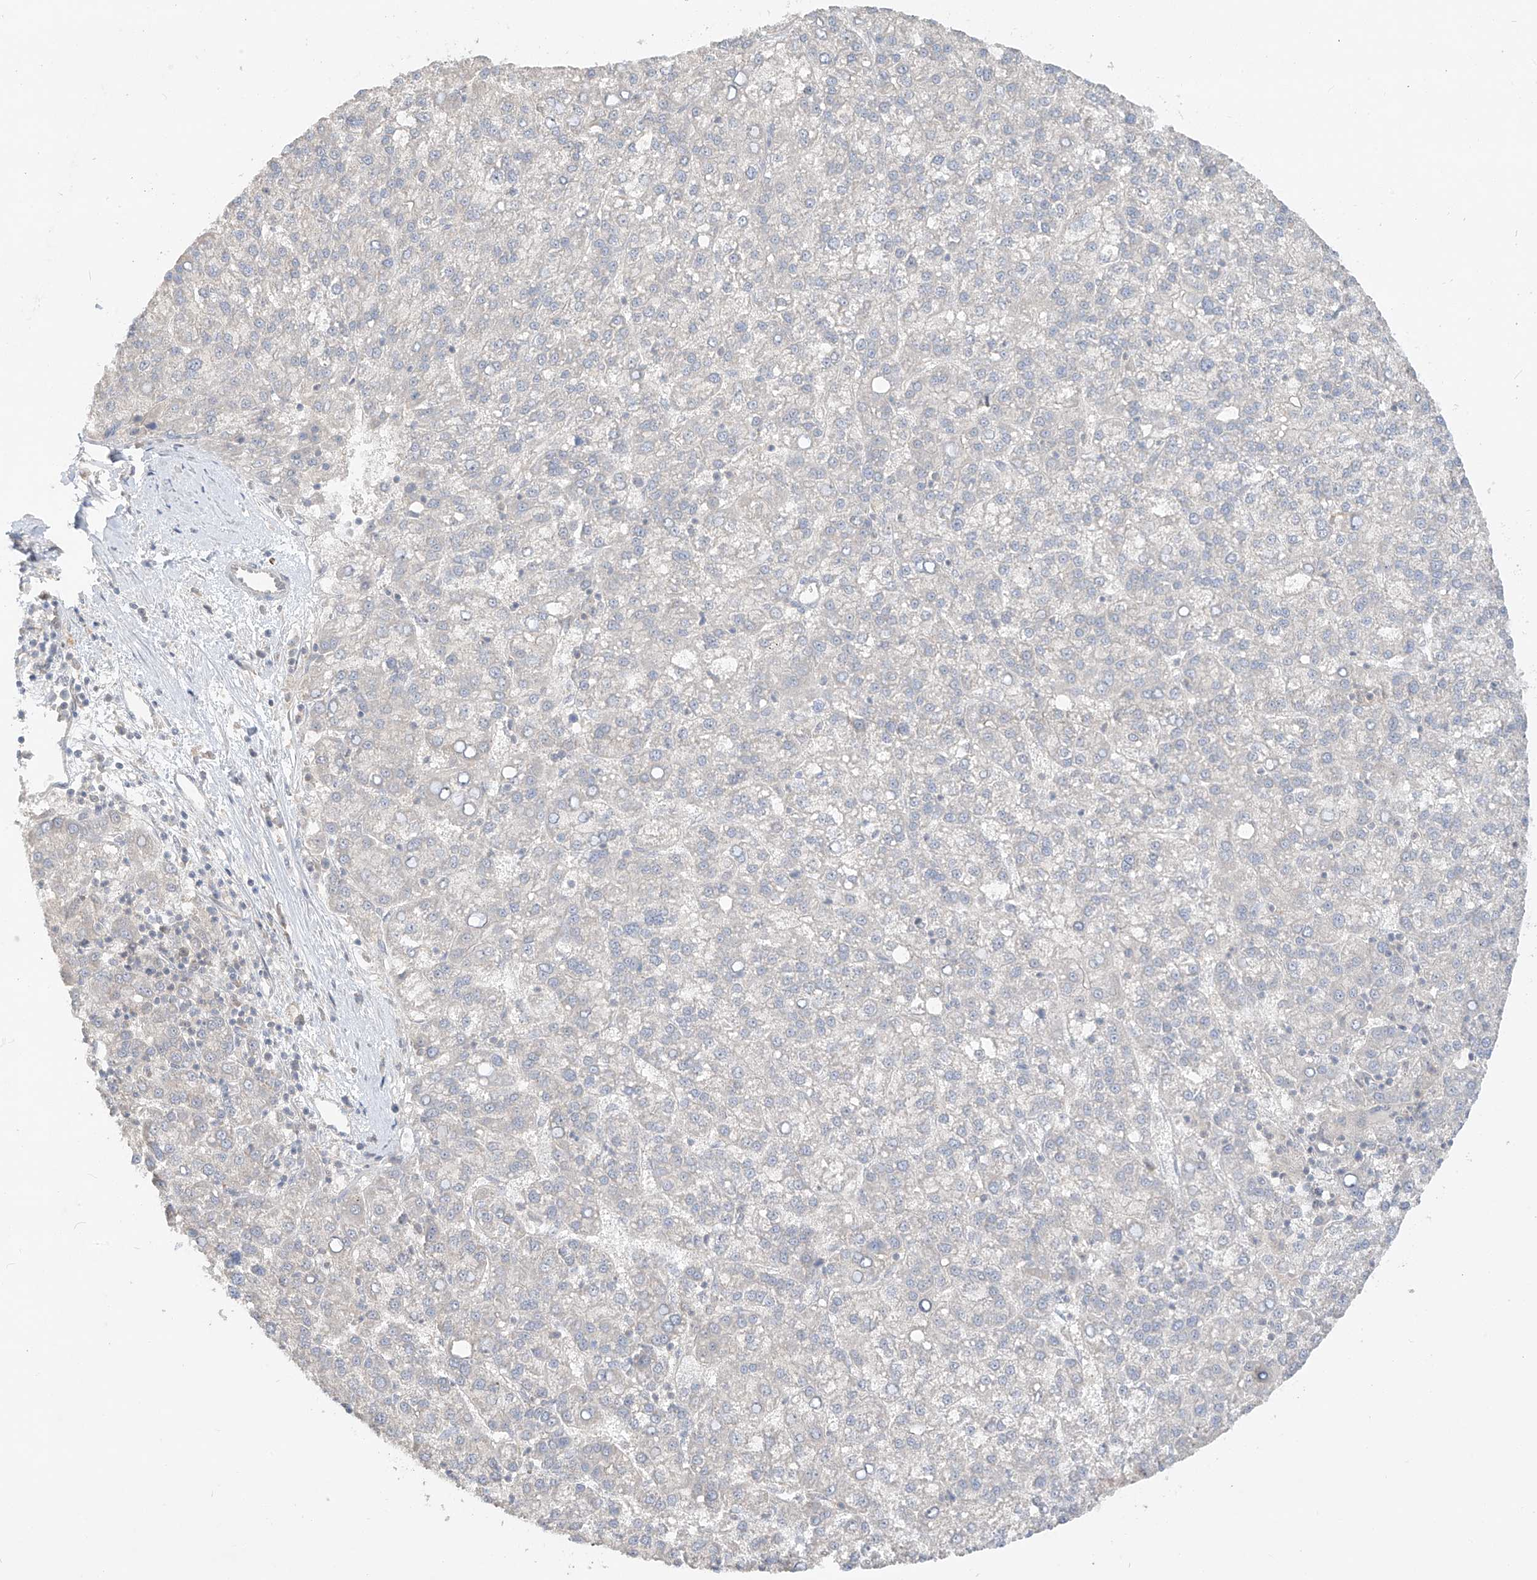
{"staining": {"intensity": "negative", "quantity": "none", "location": "none"}, "tissue": "liver cancer", "cell_type": "Tumor cells", "image_type": "cancer", "snomed": [{"axis": "morphology", "description": "Carcinoma, Hepatocellular, NOS"}, {"axis": "topography", "description": "Liver"}], "caption": "DAB immunohistochemical staining of liver hepatocellular carcinoma displays no significant expression in tumor cells.", "gene": "ANGEL2", "patient": {"sex": "female", "age": 58}}